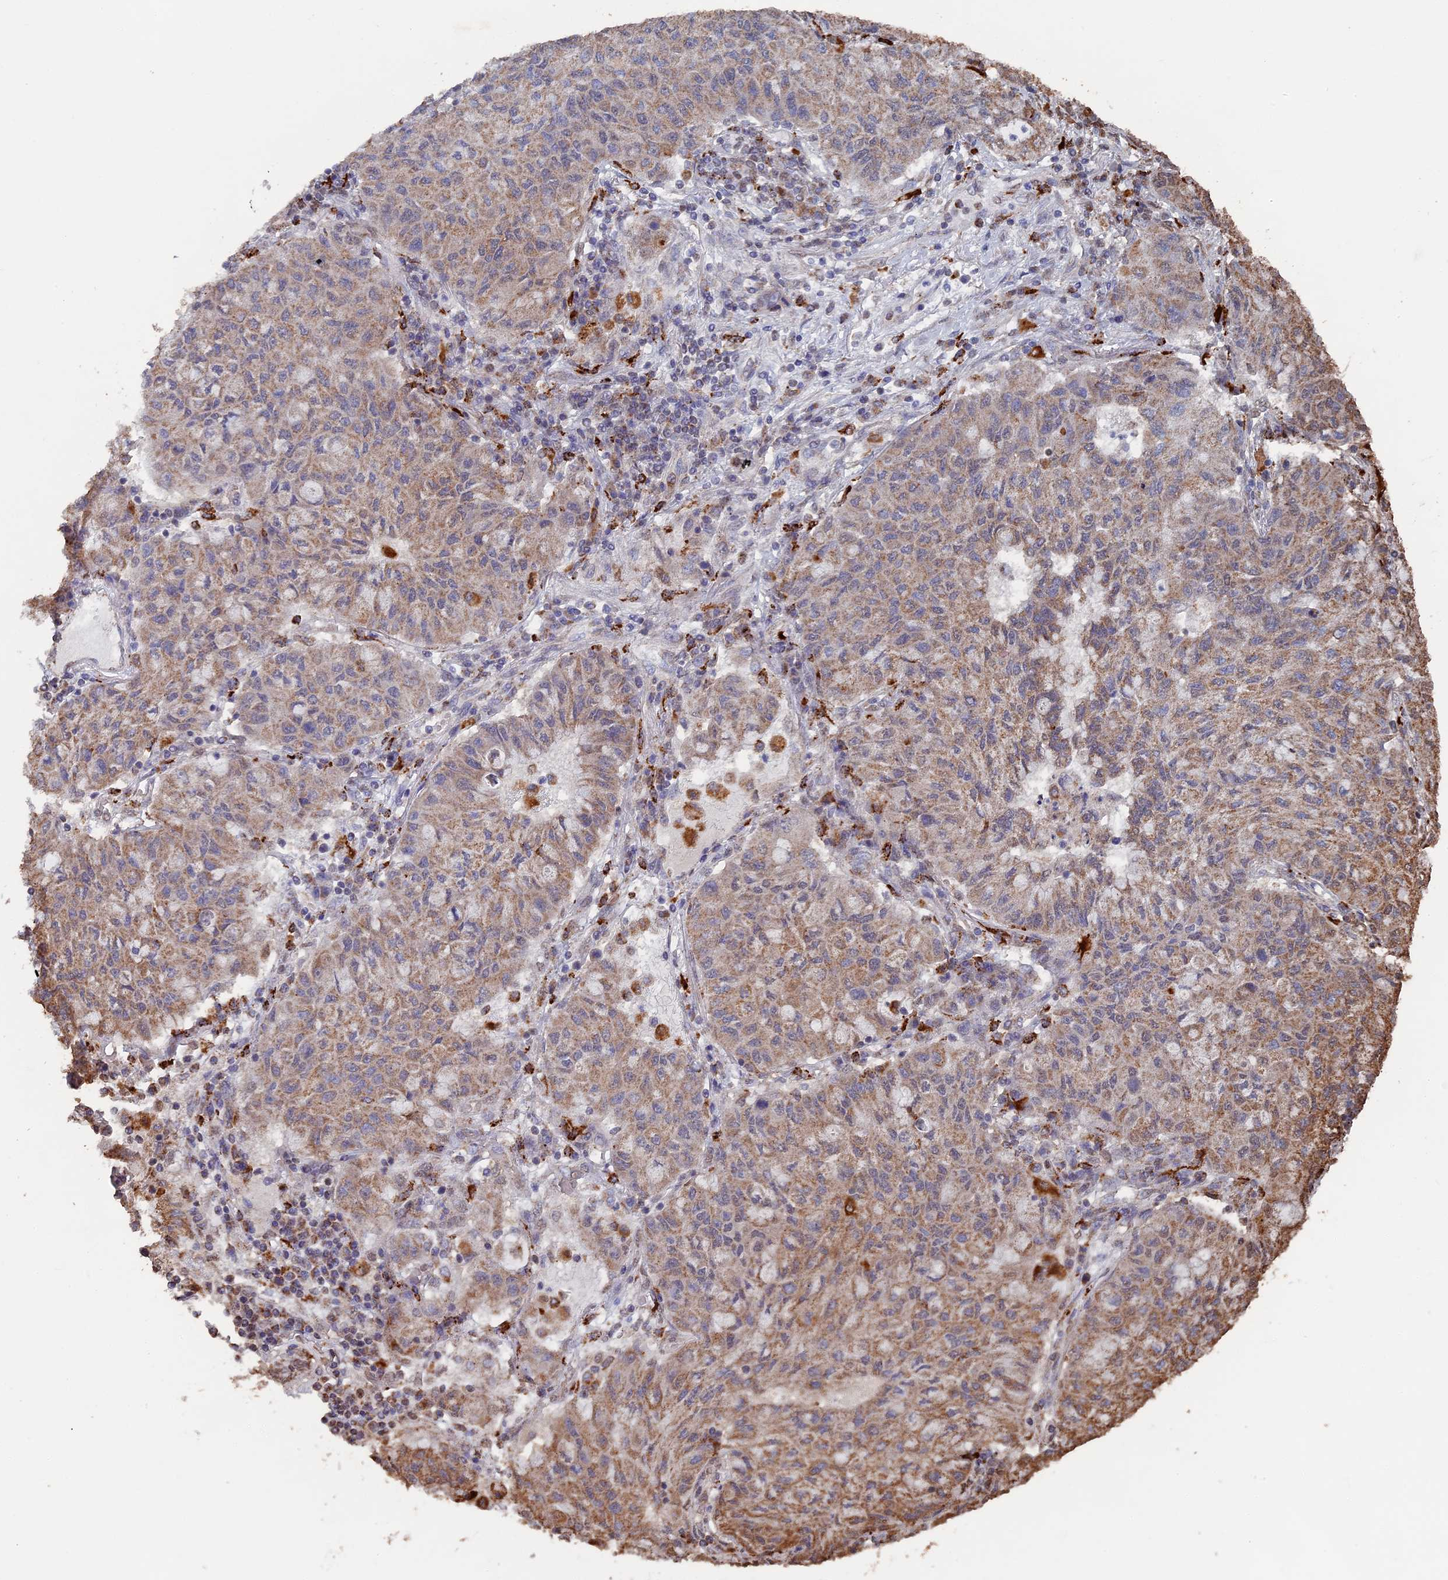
{"staining": {"intensity": "moderate", "quantity": ">75%", "location": "cytoplasmic/membranous"}, "tissue": "lung cancer", "cell_type": "Tumor cells", "image_type": "cancer", "snomed": [{"axis": "morphology", "description": "Squamous cell carcinoma, NOS"}, {"axis": "topography", "description": "Lung"}], "caption": "Immunohistochemistry of human squamous cell carcinoma (lung) reveals medium levels of moderate cytoplasmic/membranous expression in about >75% of tumor cells.", "gene": "SMG9", "patient": {"sex": "male", "age": 74}}